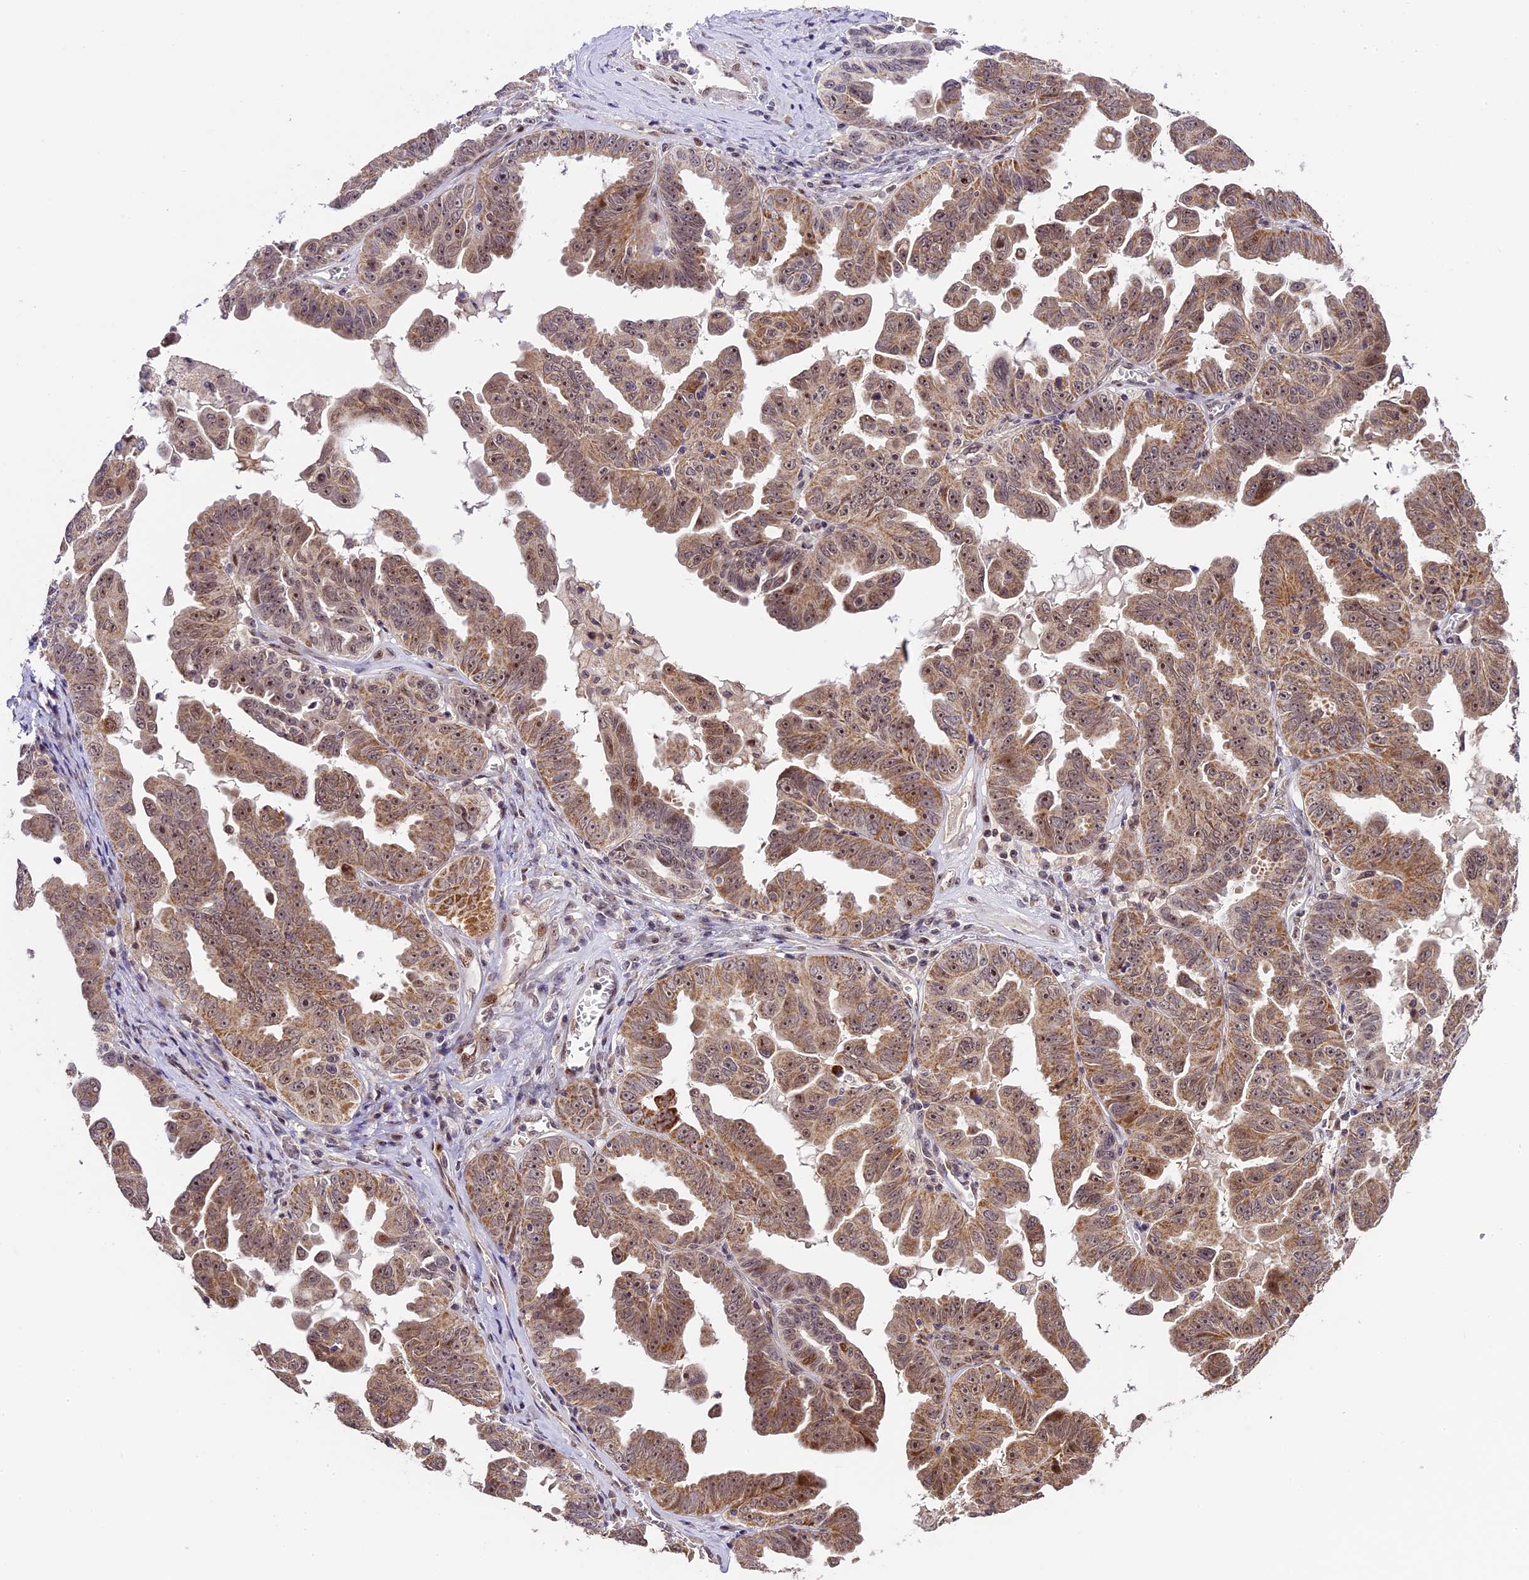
{"staining": {"intensity": "moderate", "quantity": "25%-75%", "location": "cytoplasmic/membranous,nuclear"}, "tissue": "ovarian cancer", "cell_type": "Tumor cells", "image_type": "cancer", "snomed": [{"axis": "morphology", "description": "Carcinoma, endometroid"}, {"axis": "topography", "description": "Ovary"}], "caption": "Protein staining of ovarian cancer tissue demonstrates moderate cytoplasmic/membranous and nuclear positivity in approximately 25%-75% of tumor cells. (Stains: DAB in brown, nuclei in blue, Microscopy: brightfield microscopy at high magnification).", "gene": "ZAR1L", "patient": {"sex": "female", "age": 62}}